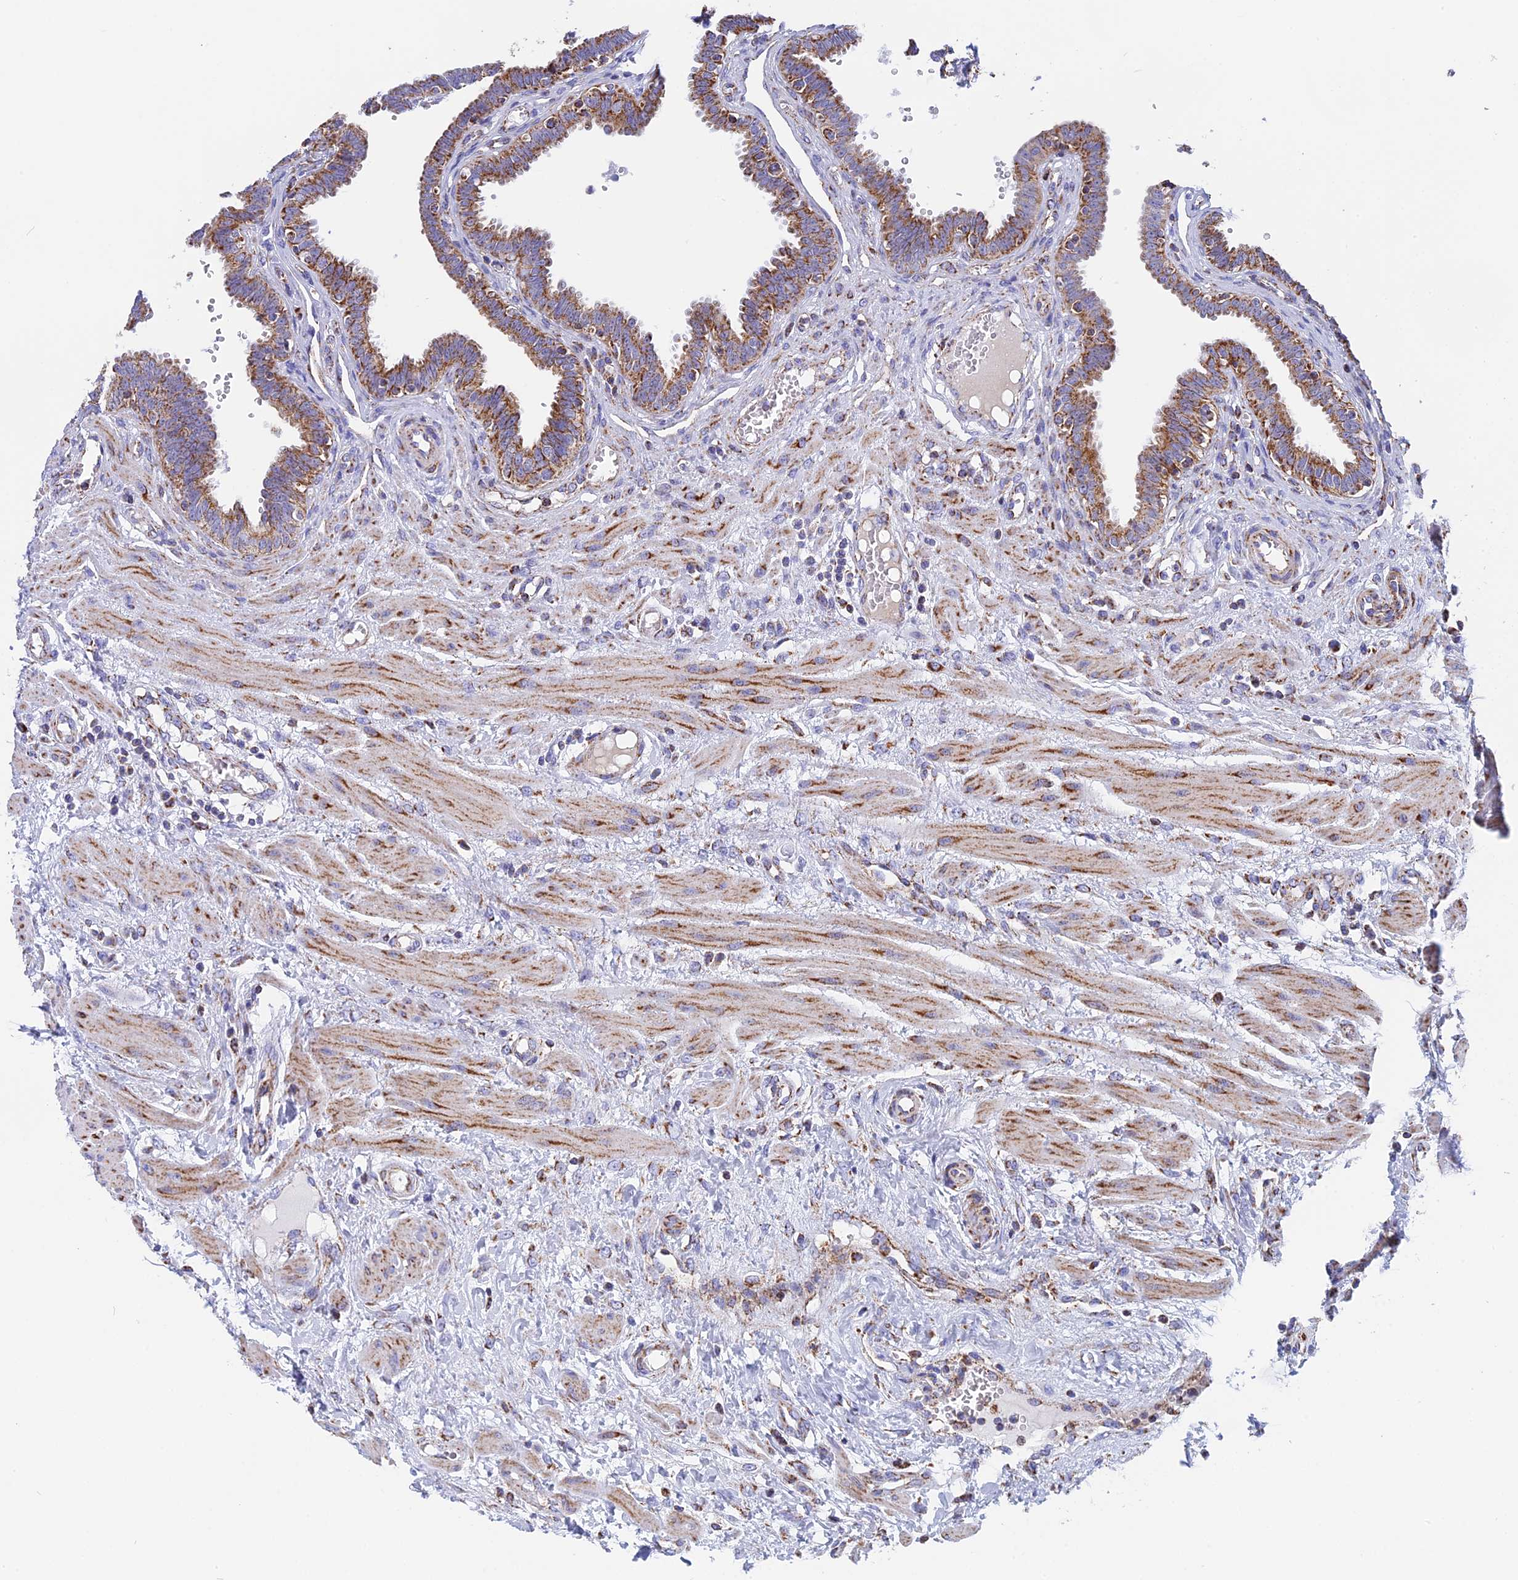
{"staining": {"intensity": "moderate", "quantity": ">75%", "location": "cytoplasmic/membranous"}, "tissue": "fallopian tube", "cell_type": "Glandular cells", "image_type": "normal", "snomed": [{"axis": "morphology", "description": "Normal tissue, NOS"}, {"axis": "topography", "description": "Fallopian tube"}], "caption": "Immunohistochemistry (DAB) staining of unremarkable fallopian tube shows moderate cytoplasmic/membranous protein staining in about >75% of glandular cells.", "gene": "NDUFA5", "patient": {"sex": "female", "age": 32}}